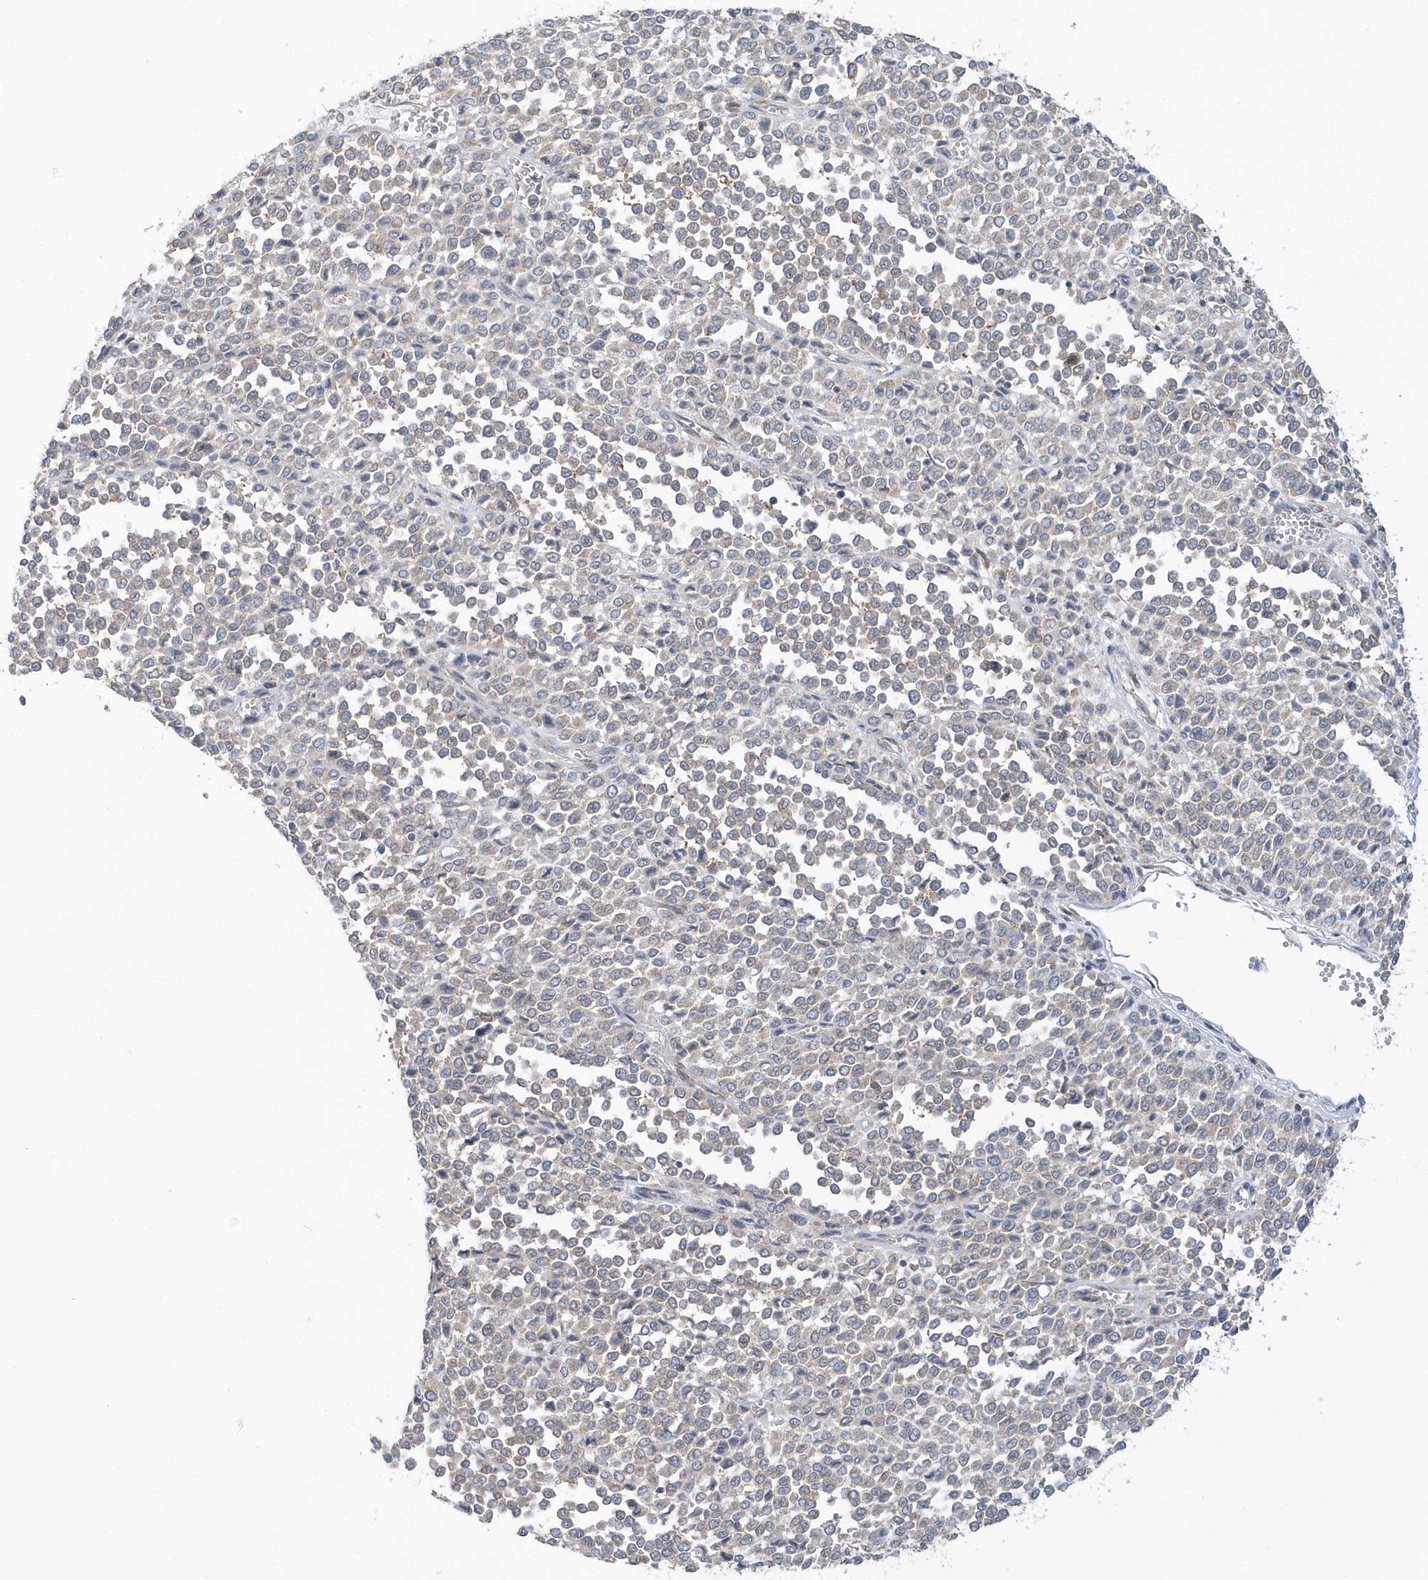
{"staining": {"intensity": "negative", "quantity": "none", "location": "none"}, "tissue": "melanoma", "cell_type": "Tumor cells", "image_type": "cancer", "snomed": [{"axis": "morphology", "description": "Malignant melanoma, Metastatic site"}, {"axis": "topography", "description": "Pancreas"}], "caption": "The photomicrograph displays no staining of tumor cells in melanoma. (Immunohistochemistry (ihc), brightfield microscopy, high magnification).", "gene": "EIF3C", "patient": {"sex": "female", "age": 30}}